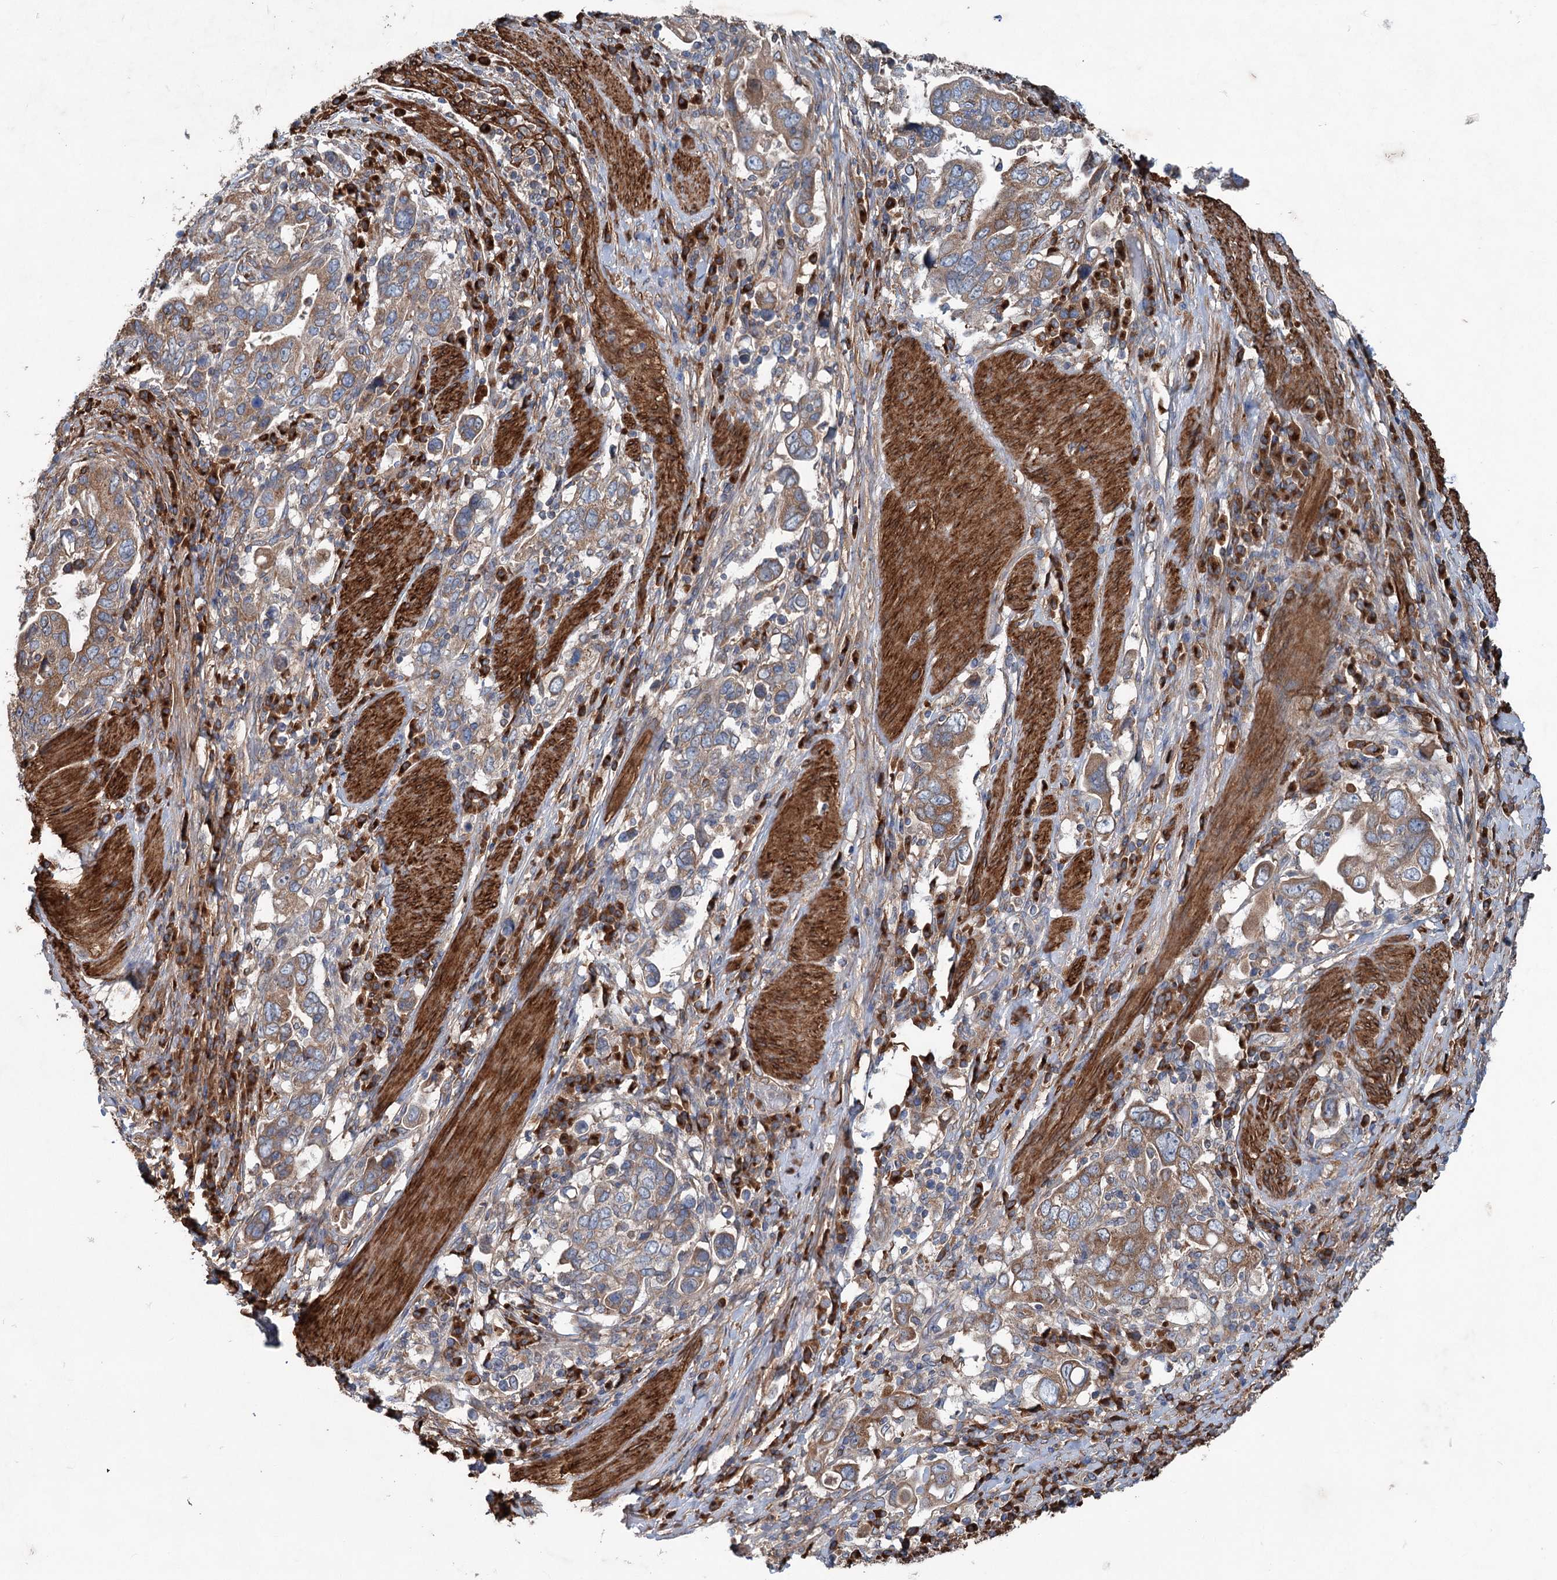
{"staining": {"intensity": "weak", "quantity": ">75%", "location": "cytoplasmic/membranous"}, "tissue": "stomach cancer", "cell_type": "Tumor cells", "image_type": "cancer", "snomed": [{"axis": "morphology", "description": "Adenocarcinoma, NOS"}, {"axis": "topography", "description": "Stomach, upper"}], "caption": "Approximately >75% of tumor cells in stomach adenocarcinoma display weak cytoplasmic/membranous protein staining as visualized by brown immunohistochemical staining.", "gene": "CALCOCO1", "patient": {"sex": "male", "age": 62}}